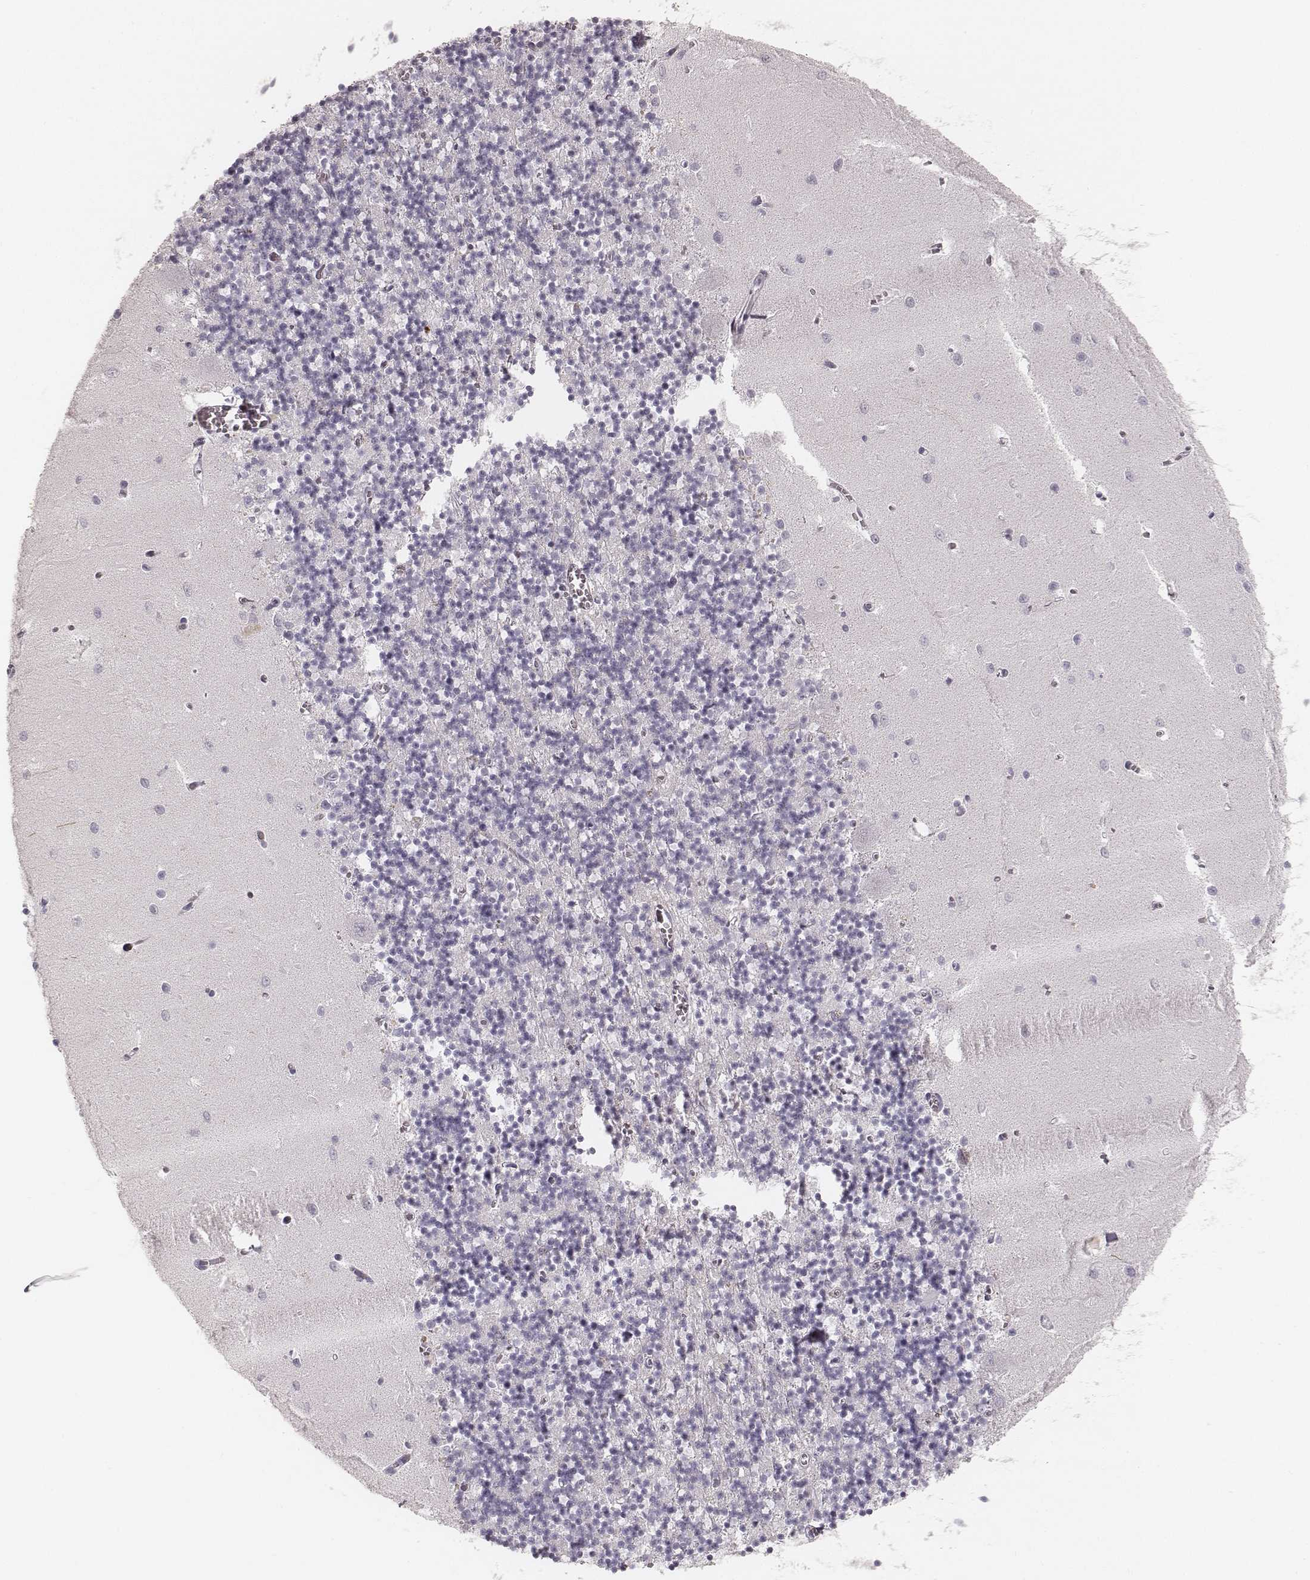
{"staining": {"intensity": "negative", "quantity": "none", "location": "none"}, "tissue": "cerebellum", "cell_type": "Cells in granular layer", "image_type": "normal", "snomed": [{"axis": "morphology", "description": "Normal tissue, NOS"}, {"axis": "topography", "description": "Cerebellum"}], "caption": "Immunohistochemistry (IHC) of unremarkable human cerebellum reveals no expression in cells in granular layer.", "gene": "SPATA24", "patient": {"sex": "female", "age": 64}}